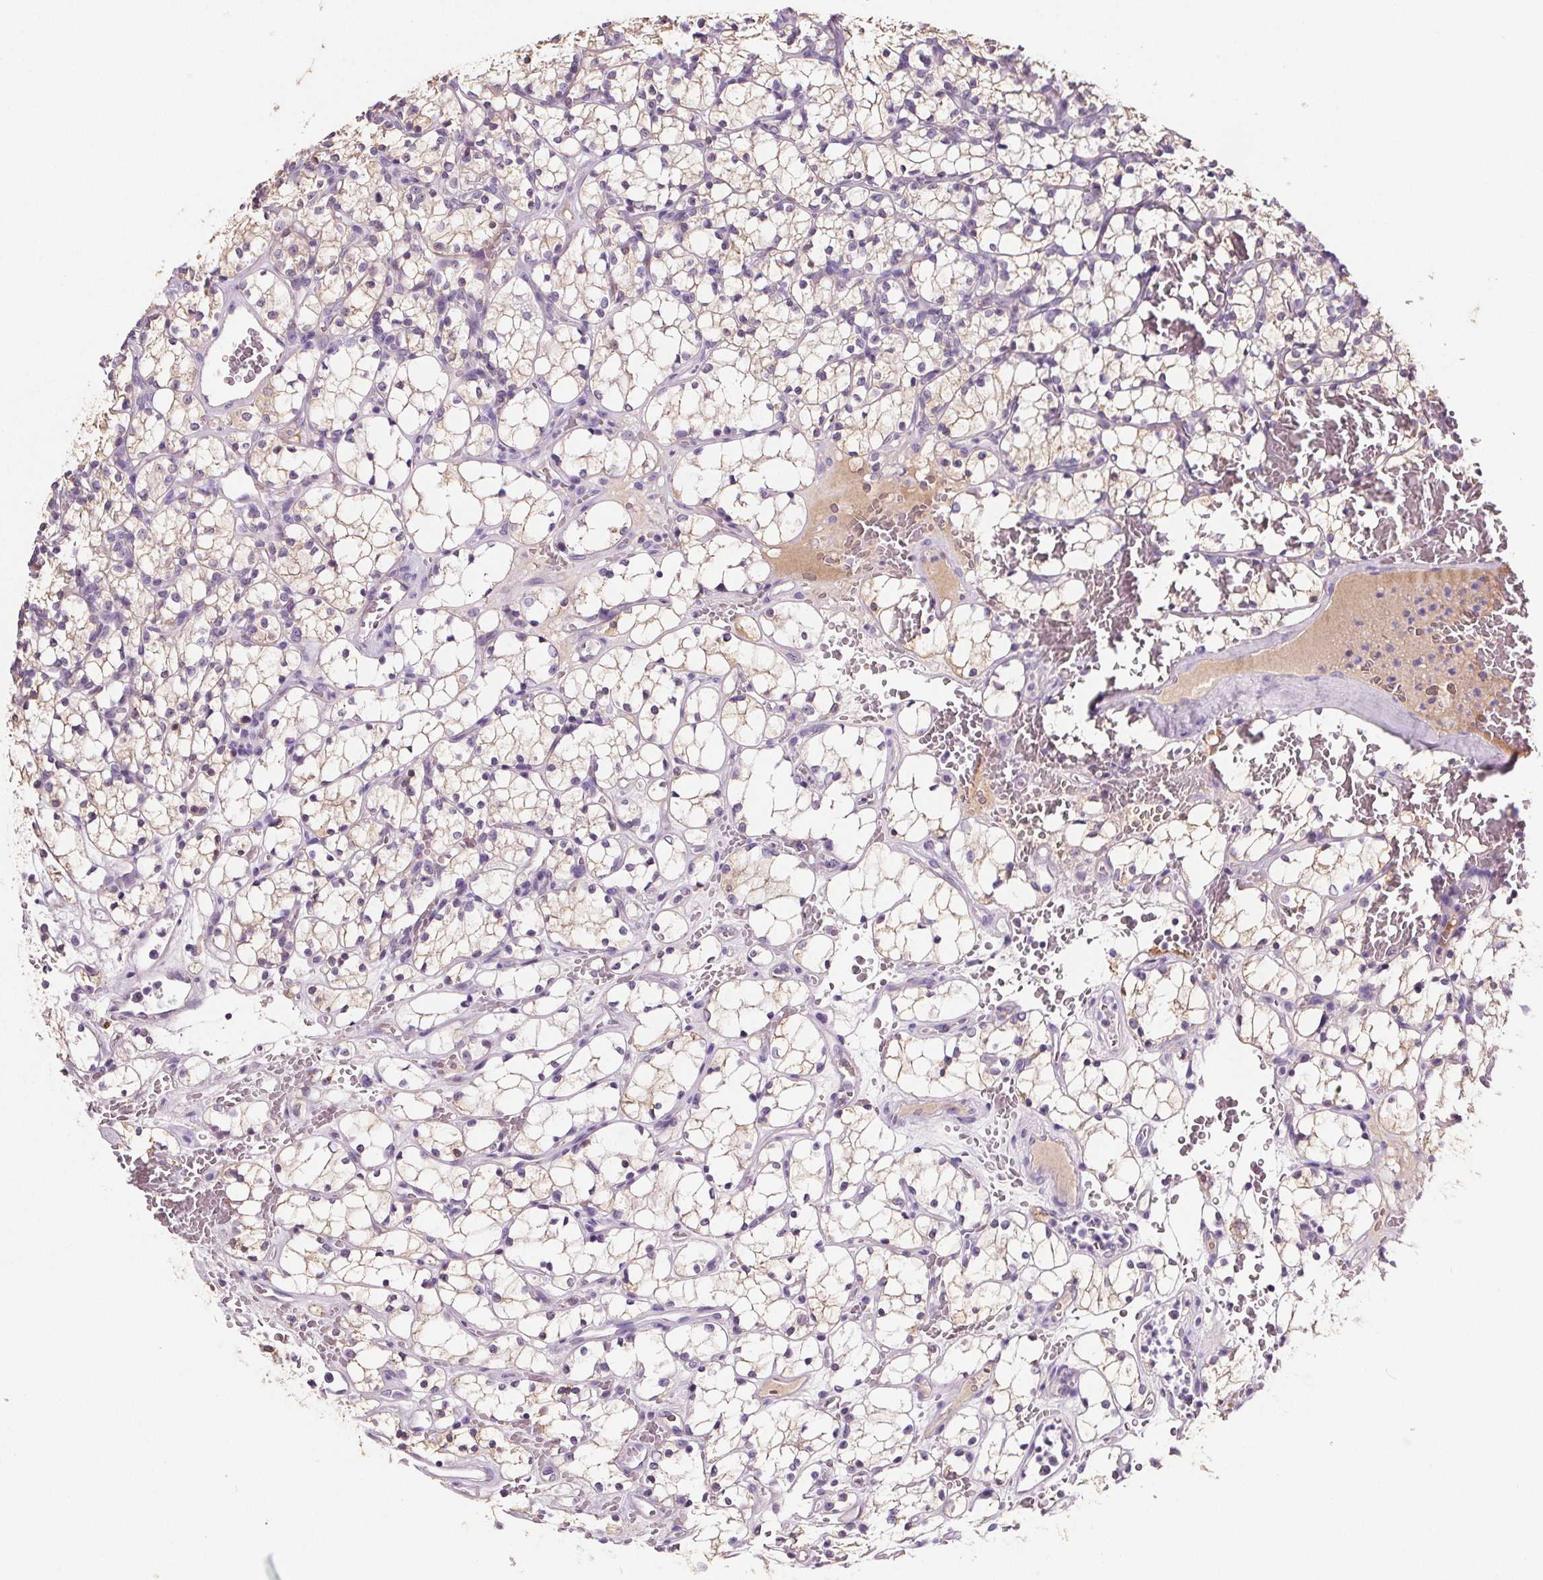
{"staining": {"intensity": "negative", "quantity": "none", "location": "none"}, "tissue": "renal cancer", "cell_type": "Tumor cells", "image_type": "cancer", "snomed": [{"axis": "morphology", "description": "Adenocarcinoma, NOS"}, {"axis": "topography", "description": "Kidney"}], "caption": "IHC histopathology image of neoplastic tissue: human renal adenocarcinoma stained with DAB shows no significant protein positivity in tumor cells. (Immunohistochemistry, brightfield microscopy, high magnification).", "gene": "CD5L", "patient": {"sex": "female", "age": 69}}